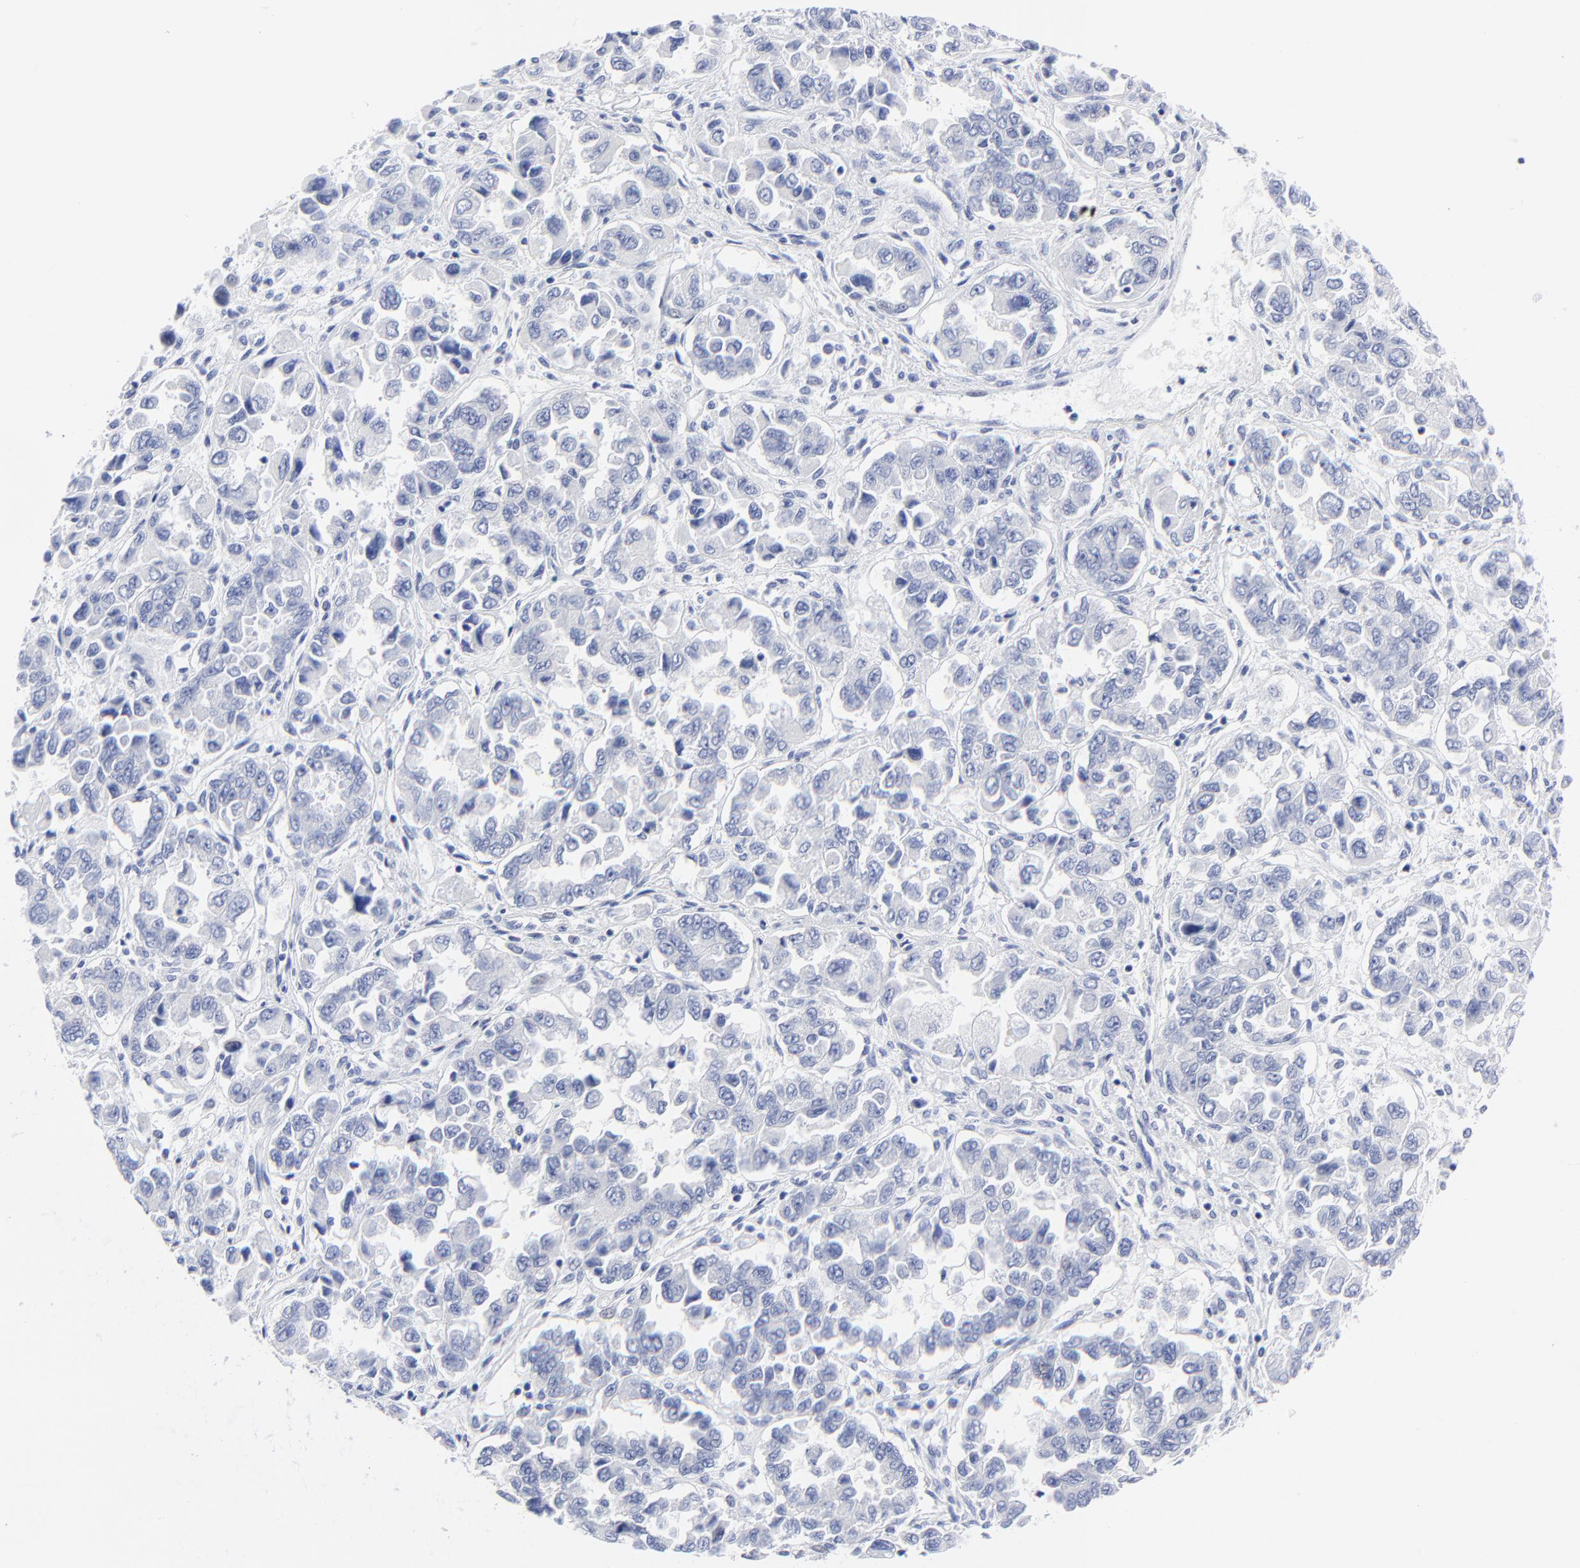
{"staining": {"intensity": "negative", "quantity": "none", "location": "none"}, "tissue": "ovarian cancer", "cell_type": "Tumor cells", "image_type": "cancer", "snomed": [{"axis": "morphology", "description": "Cystadenocarcinoma, serous, NOS"}, {"axis": "topography", "description": "Ovary"}], "caption": "Tumor cells are negative for protein expression in human ovarian cancer.", "gene": "PSD3", "patient": {"sex": "female", "age": 84}}